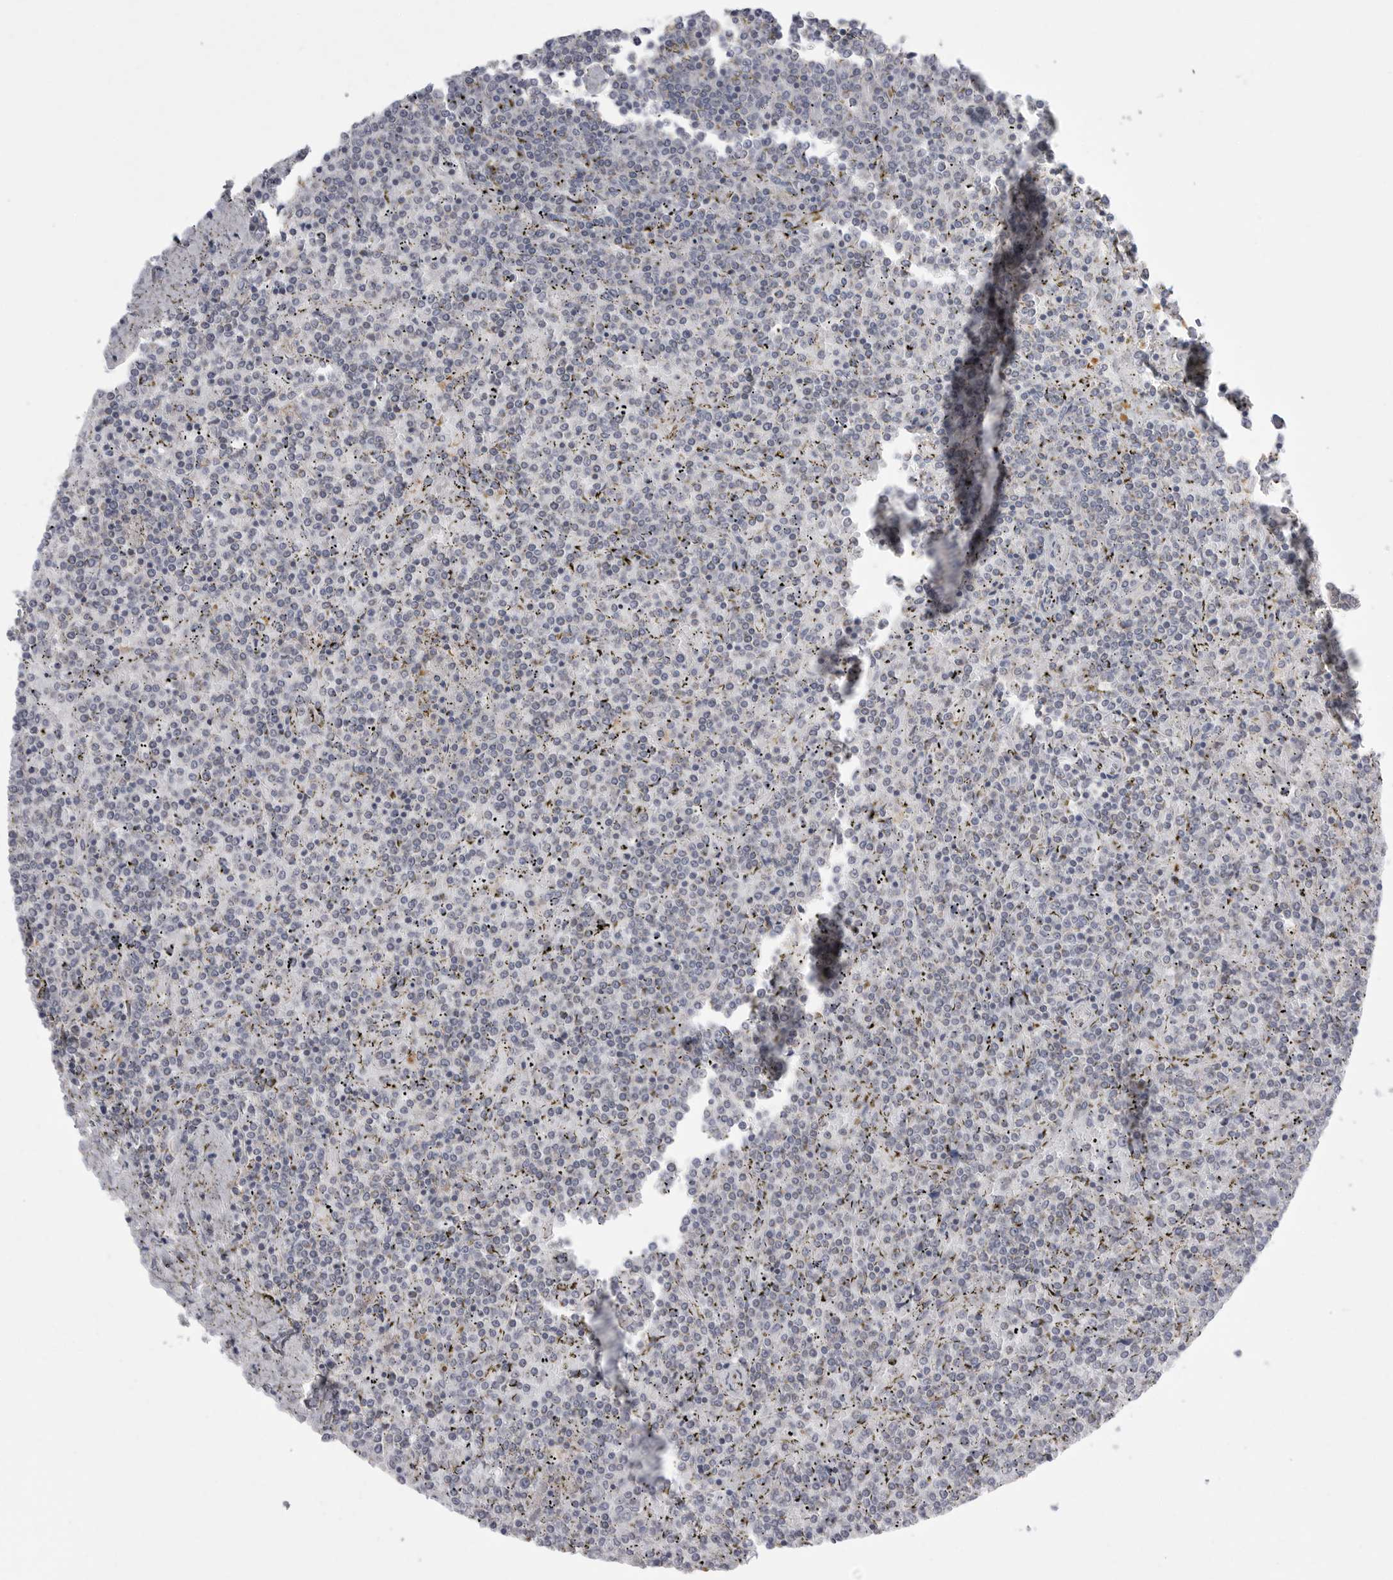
{"staining": {"intensity": "negative", "quantity": "none", "location": "none"}, "tissue": "lymphoma", "cell_type": "Tumor cells", "image_type": "cancer", "snomed": [{"axis": "morphology", "description": "Malignant lymphoma, non-Hodgkin's type, Low grade"}, {"axis": "topography", "description": "Spleen"}], "caption": "Low-grade malignant lymphoma, non-Hodgkin's type was stained to show a protein in brown. There is no significant staining in tumor cells.", "gene": "KYAT3", "patient": {"sex": "female", "age": 19}}